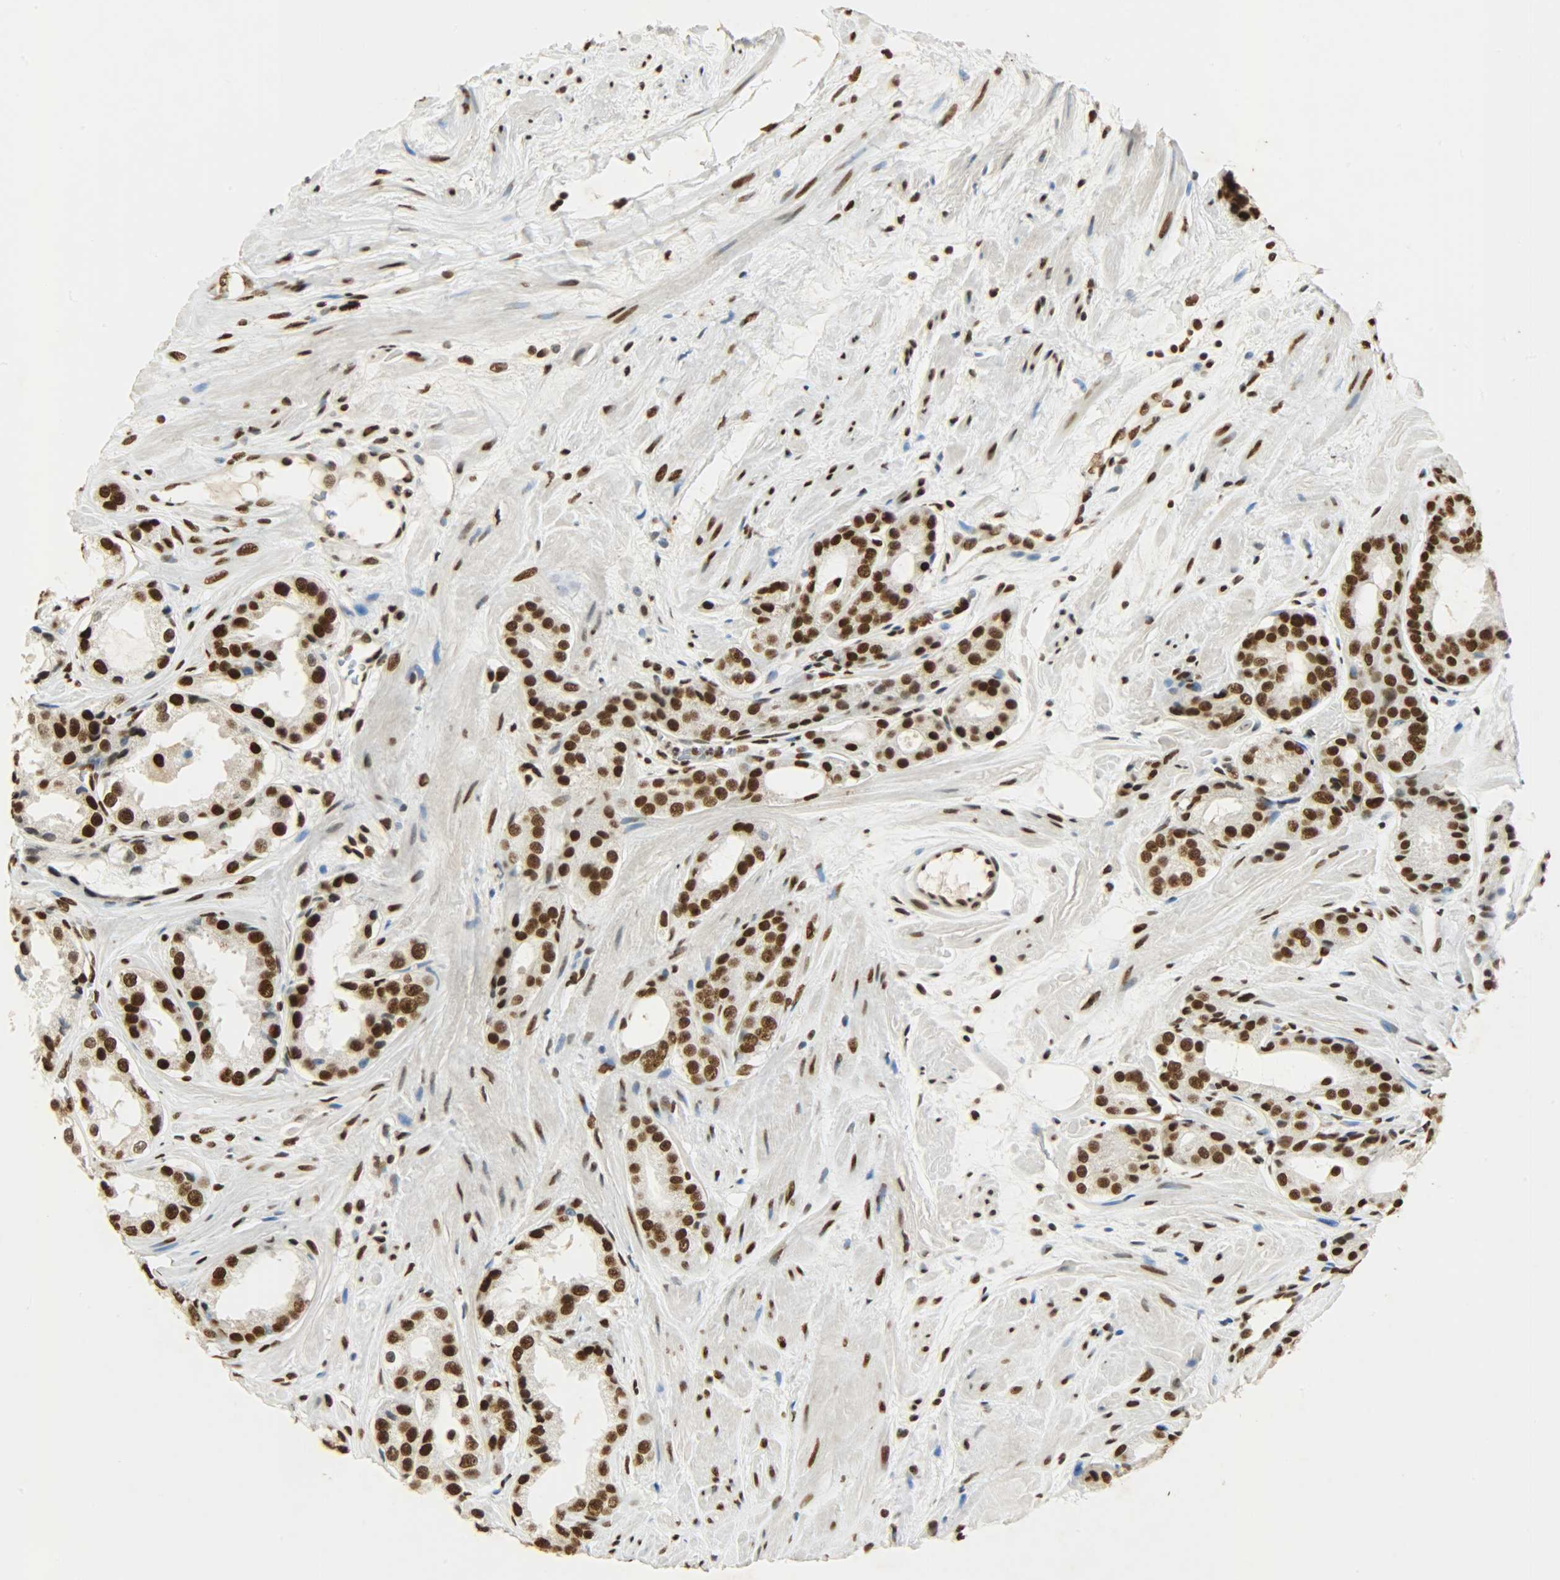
{"staining": {"intensity": "strong", "quantity": ">75%", "location": "nuclear"}, "tissue": "prostate cancer", "cell_type": "Tumor cells", "image_type": "cancer", "snomed": [{"axis": "morphology", "description": "Adenocarcinoma, Medium grade"}, {"axis": "topography", "description": "Prostate"}], "caption": "DAB (3,3'-diaminobenzidine) immunohistochemical staining of human prostate medium-grade adenocarcinoma demonstrates strong nuclear protein staining in about >75% of tumor cells.", "gene": "KHDRBS1", "patient": {"sex": "male", "age": 60}}